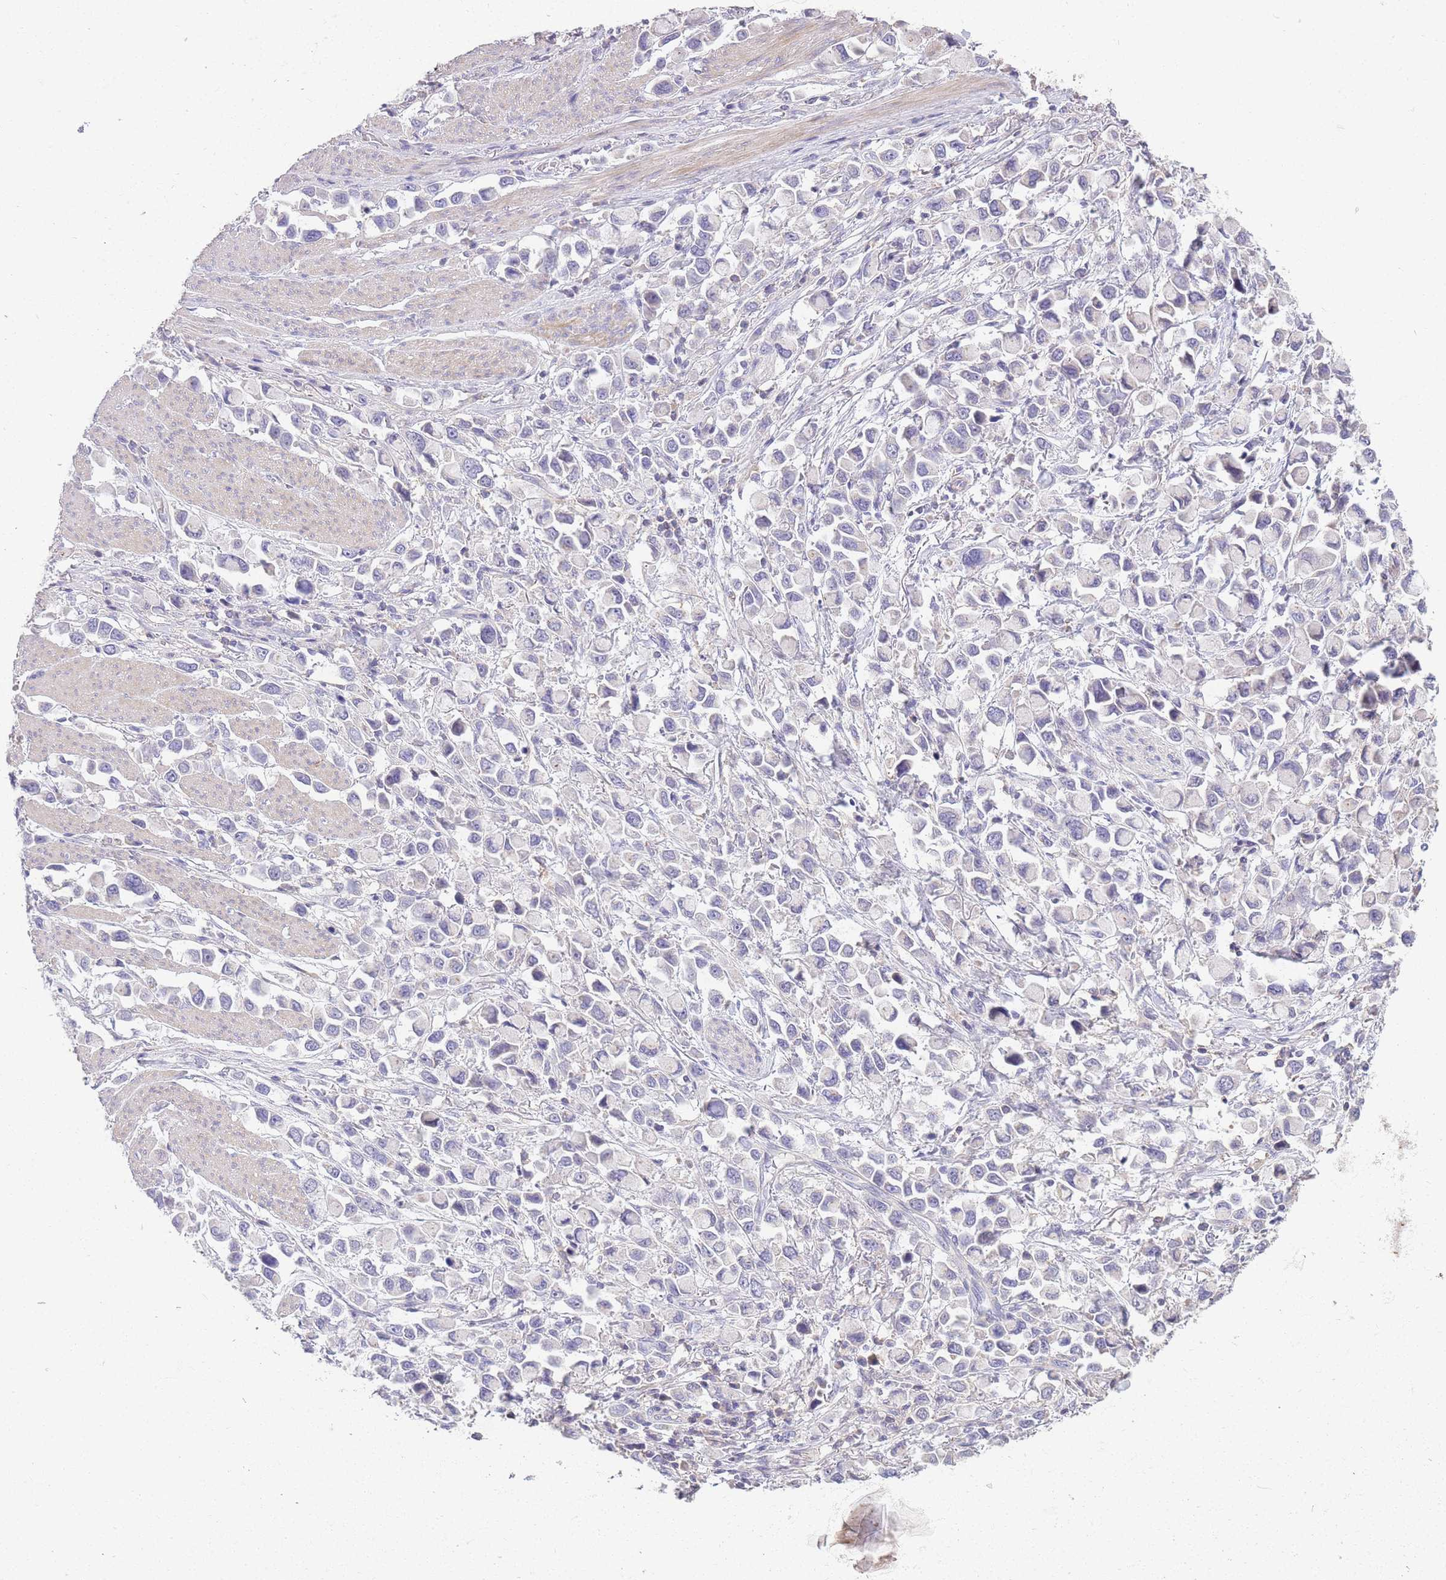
{"staining": {"intensity": "negative", "quantity": "none", "location": "none"}, "tissue": "stomach cancer", "cell_type": "Tumor cells", "image_type": "cancer", "snomed": [{"axis": "morphology", "description": "Adenocarcinoma, NOS"}, {"axis": "topography", "description": "Stomach"}], "caption": "DAB immunohistochemical staining of stomach cancer (adenocarcinoma) demonstrates no significant expression in tumor cells.", "gene": "OR5T1", "patient": {"sex": "female", "age": 81}}